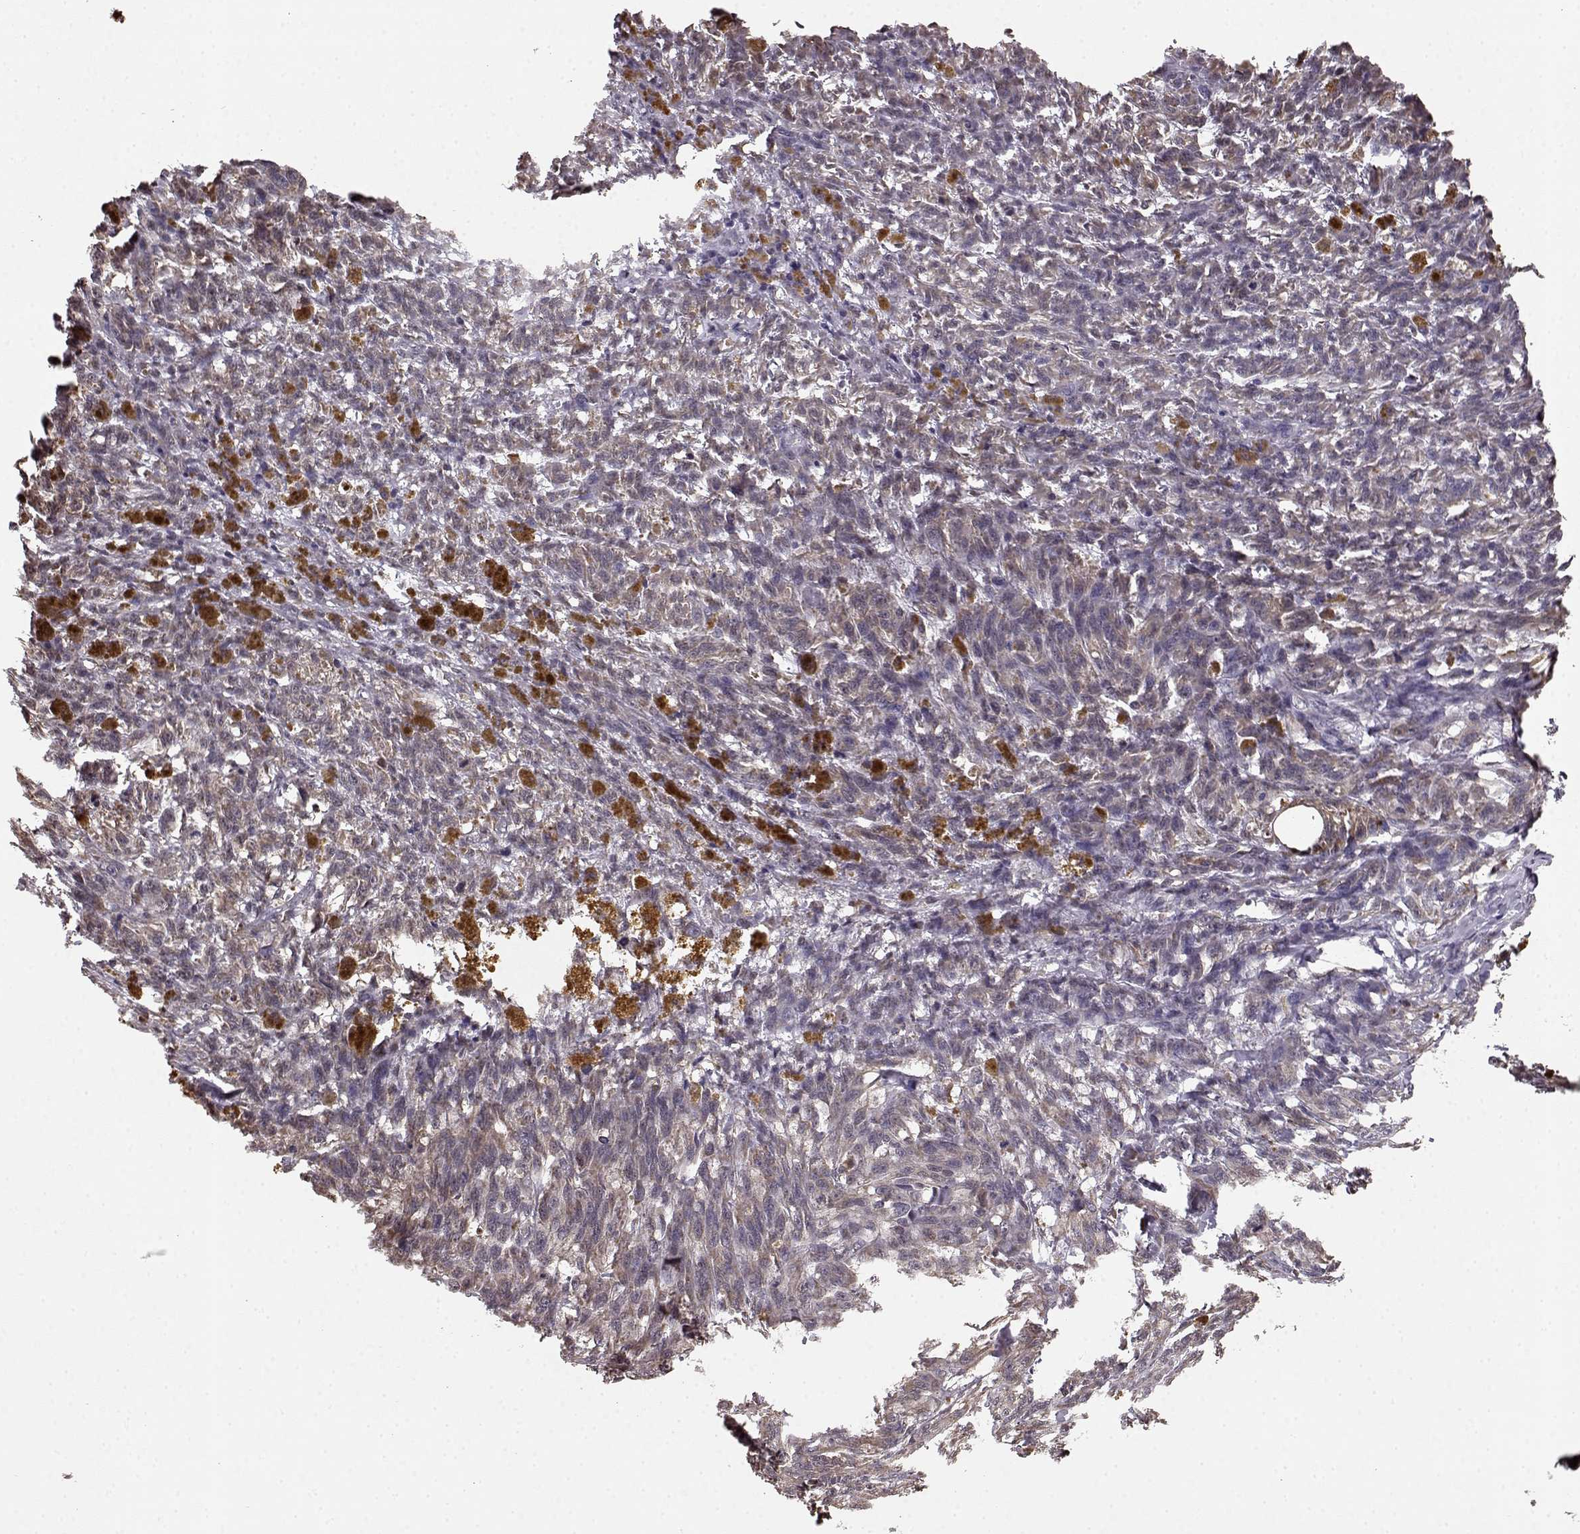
{"staining": {"intensity": "negative", "quantity": "none", "location": "none"}, "tissue": "melanoma", "cell_type": "Tumor cells", "image_type": "cancer", "snomed": [{"axis": "morphology", "description": "Malignant melanoma, NOS"}, {"axis": "topography", "description": "Skin"}], "caption": "DAB (3,3'-diaminobenzidine) immunohistochemical staining of malignant melanoma displays no significant expression in tumor cells. Nuclei are stained in blue.", "gene": "BACH2", "patient": {"sex": "female", "age": 34}}